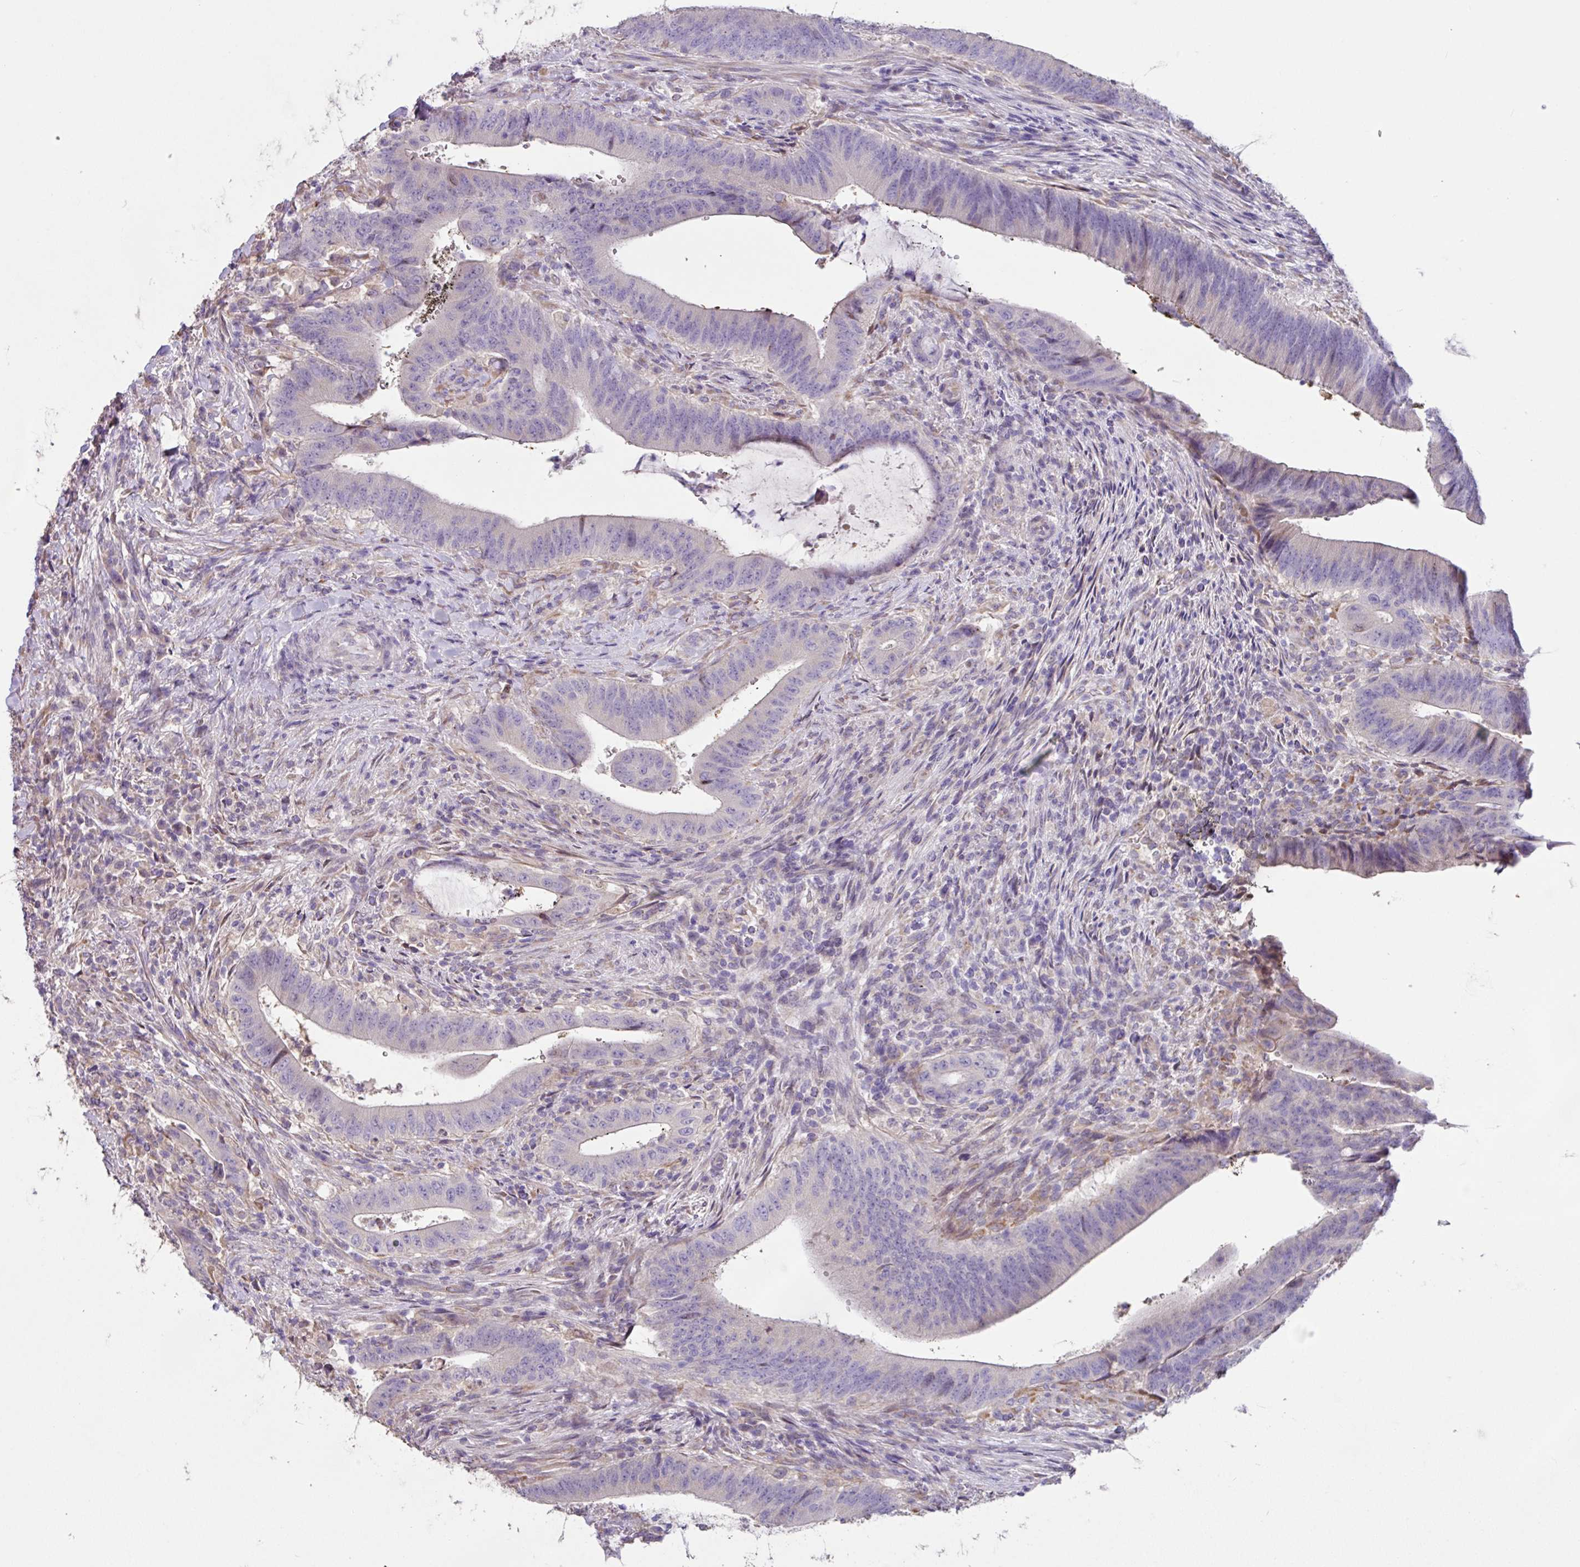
{"staining": {"intensity": "negative", "quantity": "none", "location": "none"}, "tissue": "colorectal cancer", "cell_type": "Tumor cells", "image_type": "cancer", "snomed": [{"axis": "morphology", "description": "Adenocarcinoma, NOS"}, {"axis": "topography", "description": "Colon"}], "caption": "Tumor cells are negative for protein expression in human colorectal cancer (adenocarcinoma). The staining was performed using DAB to visualize the protein expression in brown, while the nuclei were stained in blue with hematoxylin (Magnification: 20x).", "gene": "ZG16", "patient": {"sex": "female", "age": 43}}